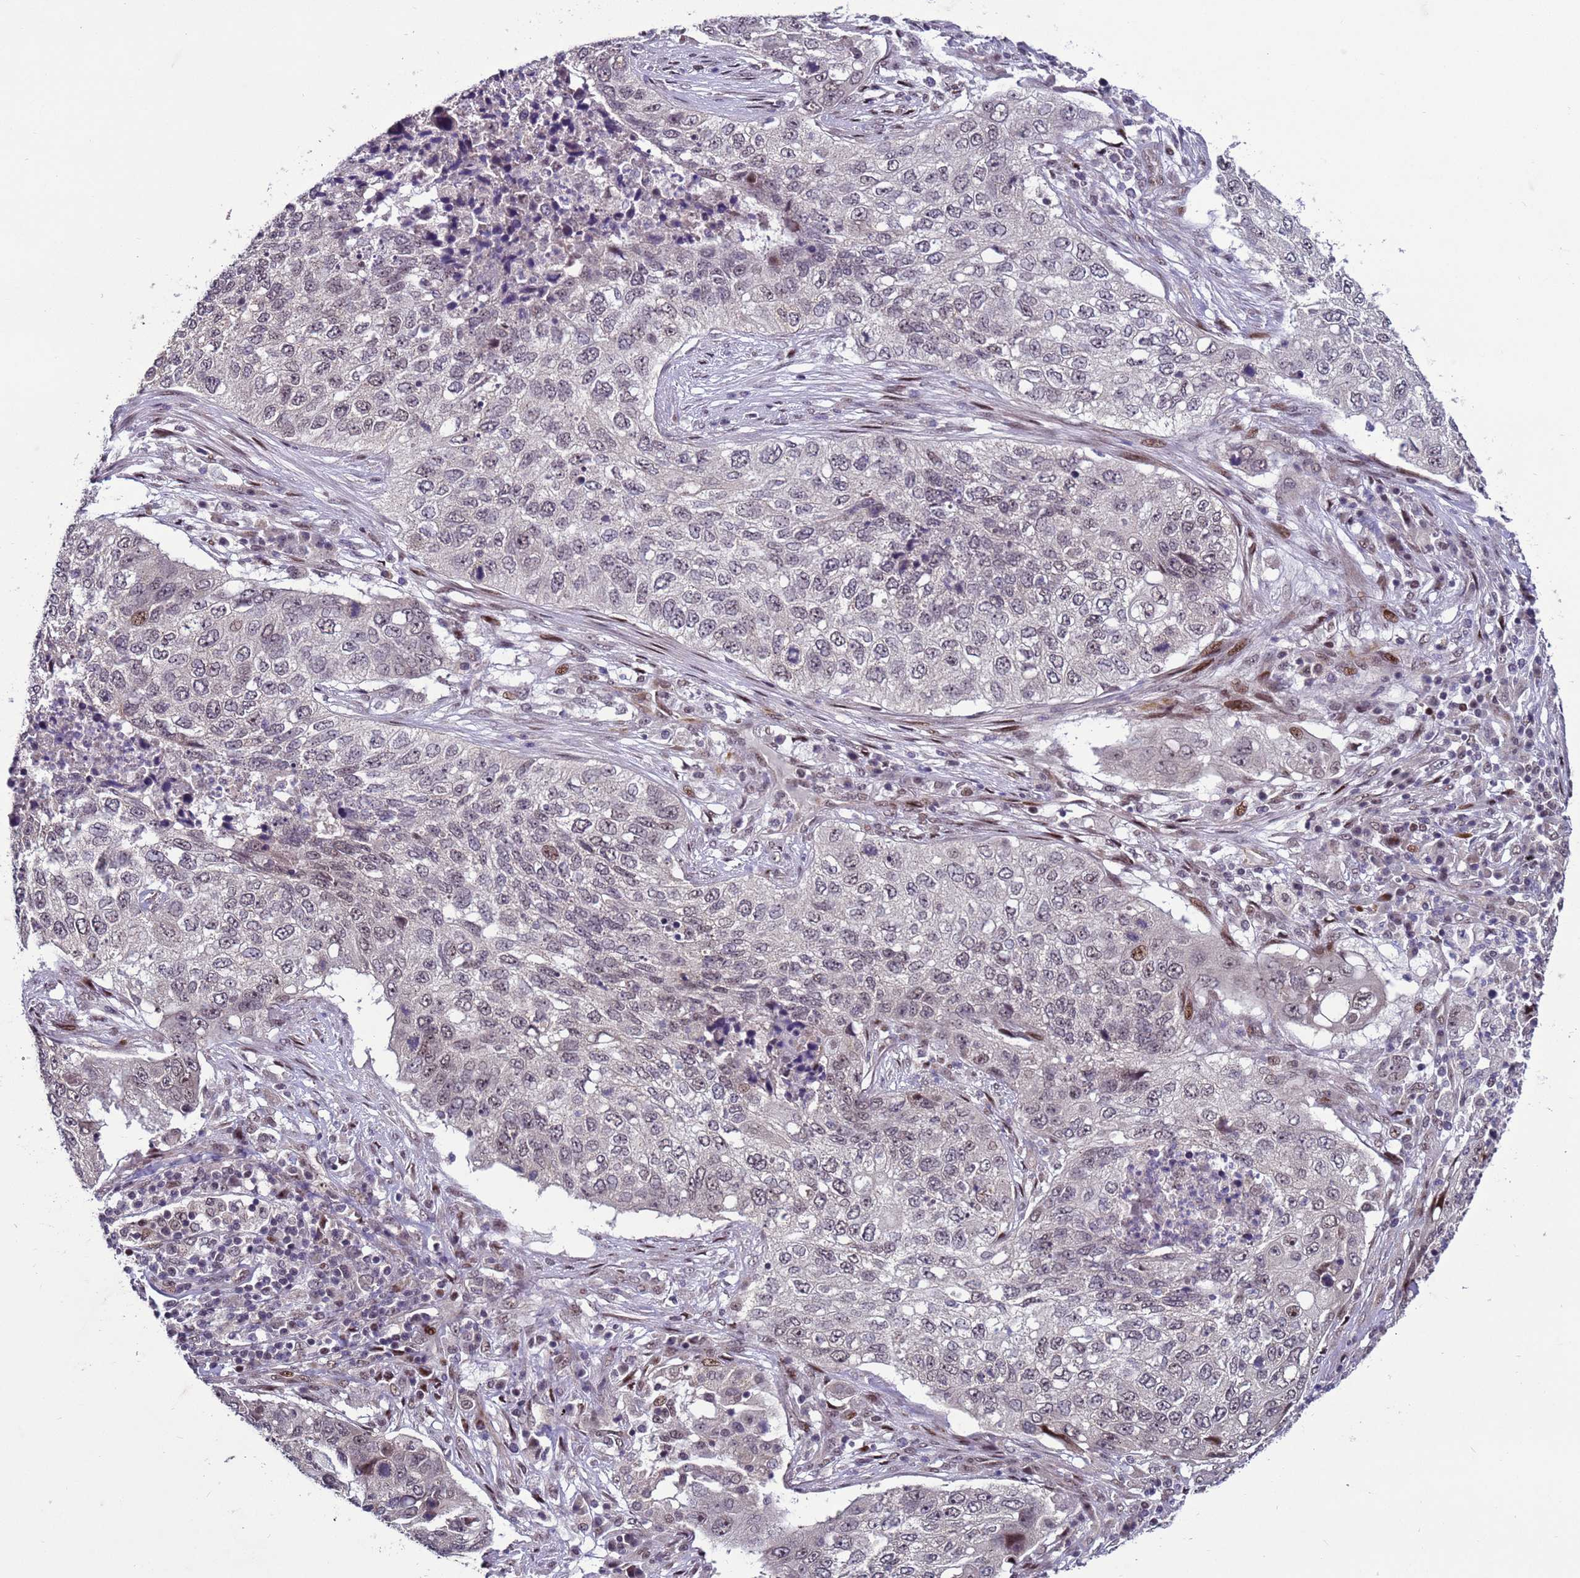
{"staining": {"intensity": "negative", "quantity": "none", "location": "none"}, "tissue": "lung cancer", "cell_type": "Tumor cells", "image_type": "cancer", "snomed": [{"axis": "morphology", "description": "Squamous cell carcinoma, NOS"}, {"axis": "topography", "description": "Lung"}], "caption": "DAB (3,3'-diaminobenzidine) immunohistochemical staining of lung squamous cell carcinoma shows no significant positivity in tumor cells.", "gene": "SHC3", "patient": {"sex": "female", "age": 63}}